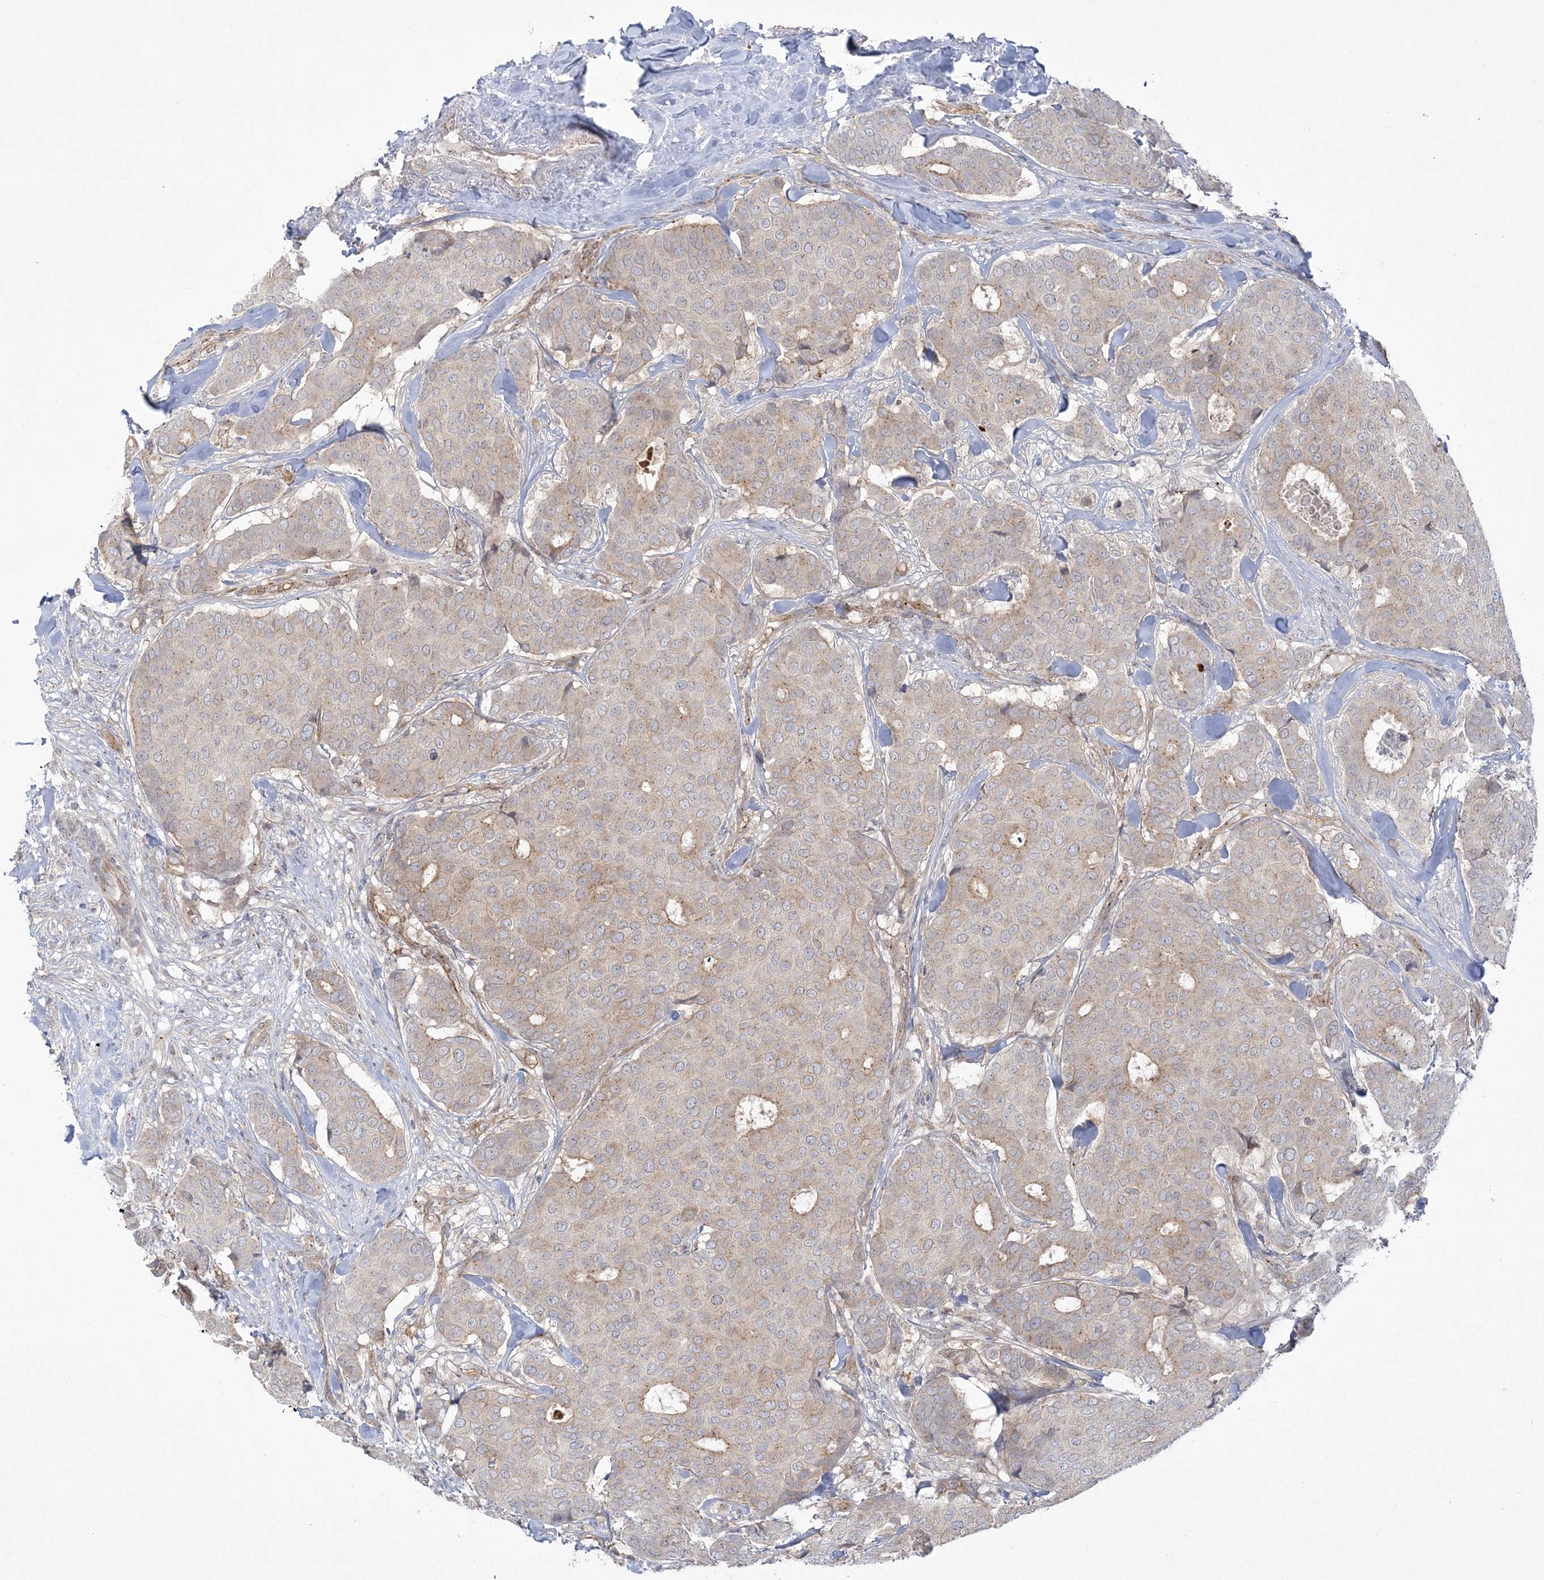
{"staining": {"intensity": "moderate", "quantity": "<25%", "location": "cytoplasmic/membranous"}, "tissue": "breast cancer", "cell_type": "Tumor cells", "image_type": "cancer", "snomed": [{"axis": "morphology", "description": "Duct carcinoma"}, {"axis": "topography", "description": "Breast"}], "caption": "DAB immunohistochemical staining of human breast cancer (intraductal carcinoma) displays moderate cytoplasmic/membranous protein staining in about <25% of tumor cells.", "gene": "ADAMTS12", "patient": {"sex": "female", "age": 75}}